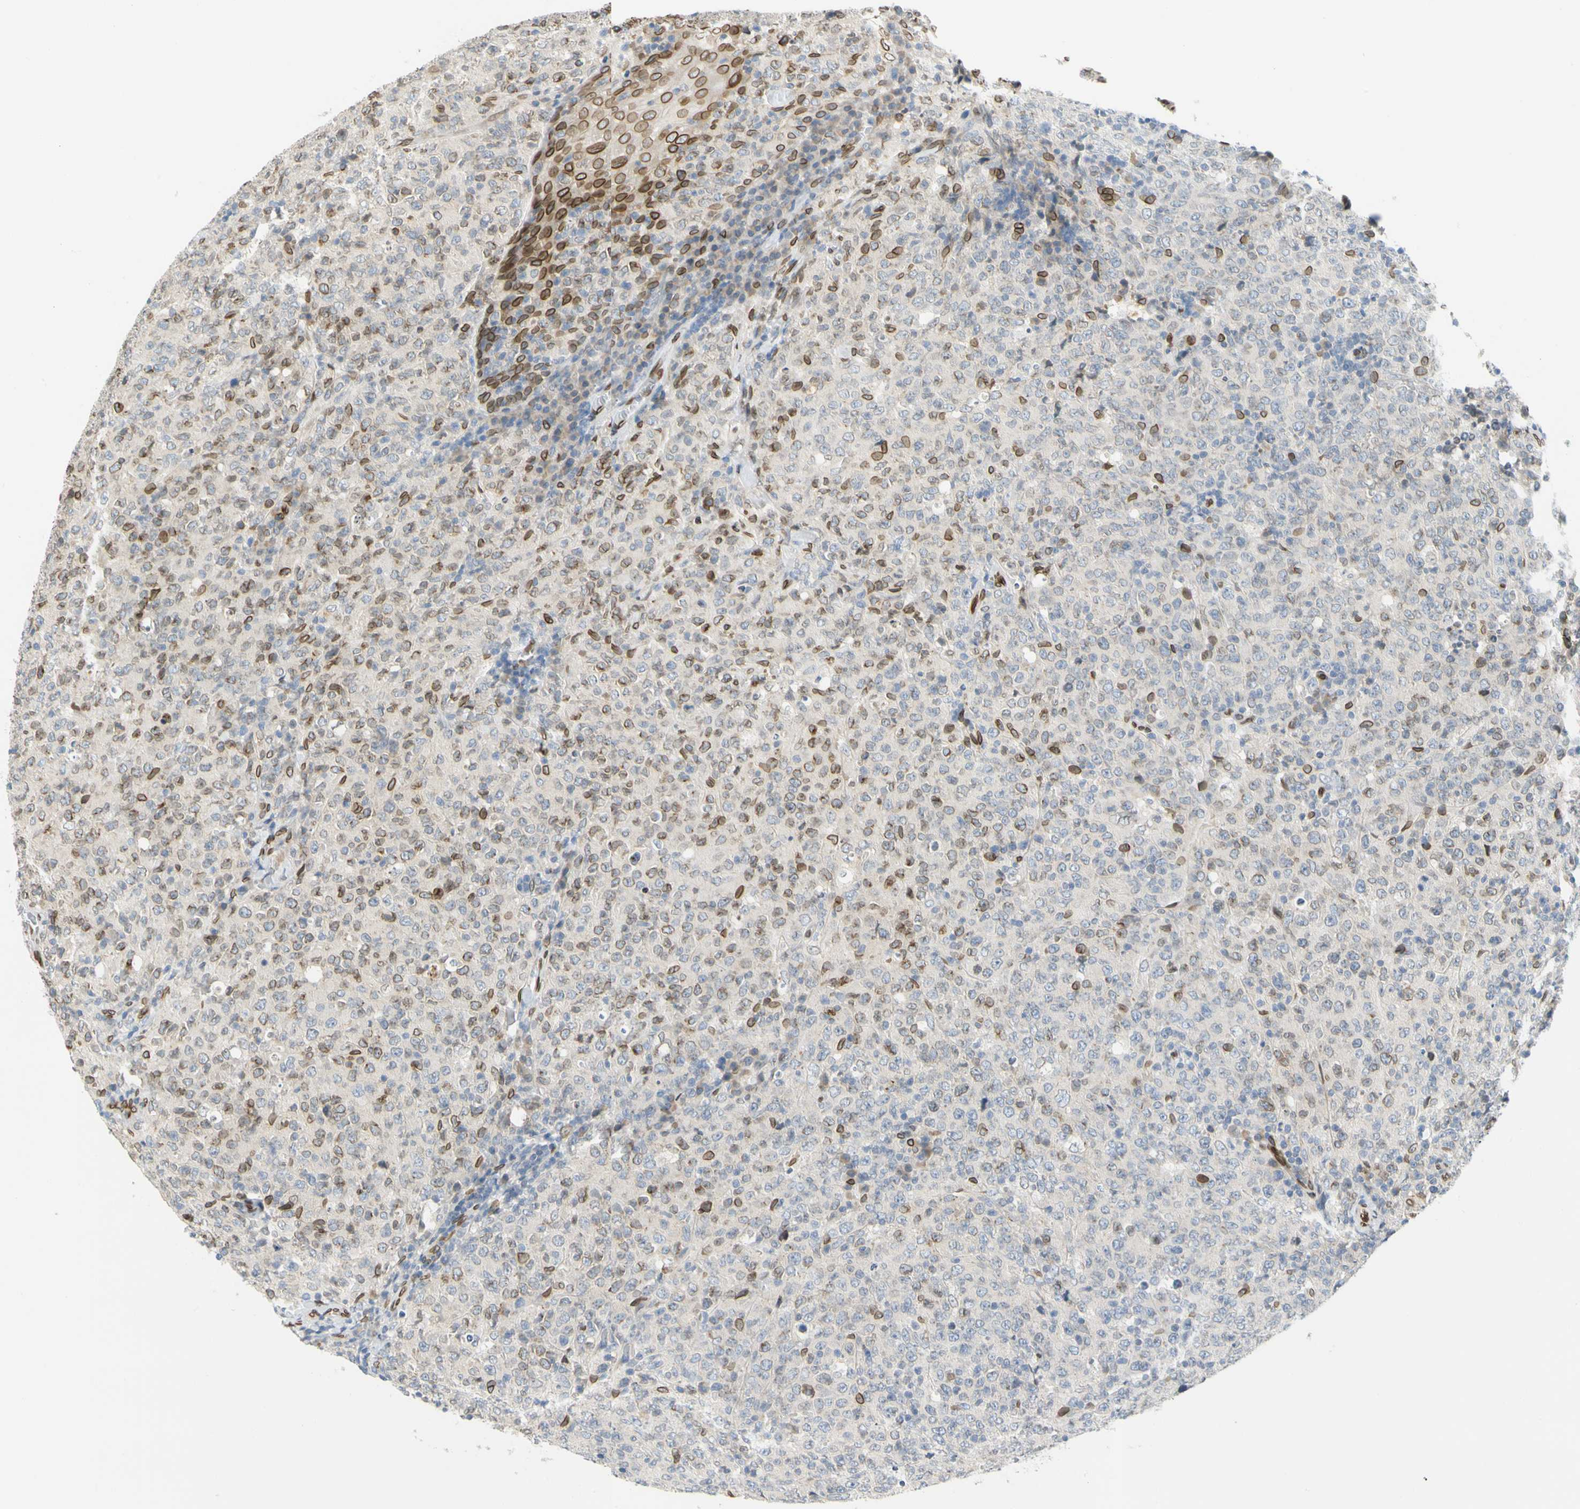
{"staining": {"intensity": "moderate", "quantity": "25%-75%", "location": "cytoplasmic/membranous,nuclear"}, "tissue": "lymphoma", "cell_type": "Tumor cells", "image_type": "cancer", "snomed": [{"axis": "morphology", "description": "Malignant lymphoma, non-Hodgkin's type, High grade"}, {"axis": "topography", "description": "Tonsil"}], "caption": "This photomicrograph shows malignant lymphoma, non-Hodgkin's type (high-grade) stained with IHC to label a protein in brown. The cytoplasmic/membranous and nuclear of tumor cells show moderate positivity for the protein. Nuclei are counter-stained blue.", "gene": "SUN1", "patient": {"sex": "female", "age": 36}}